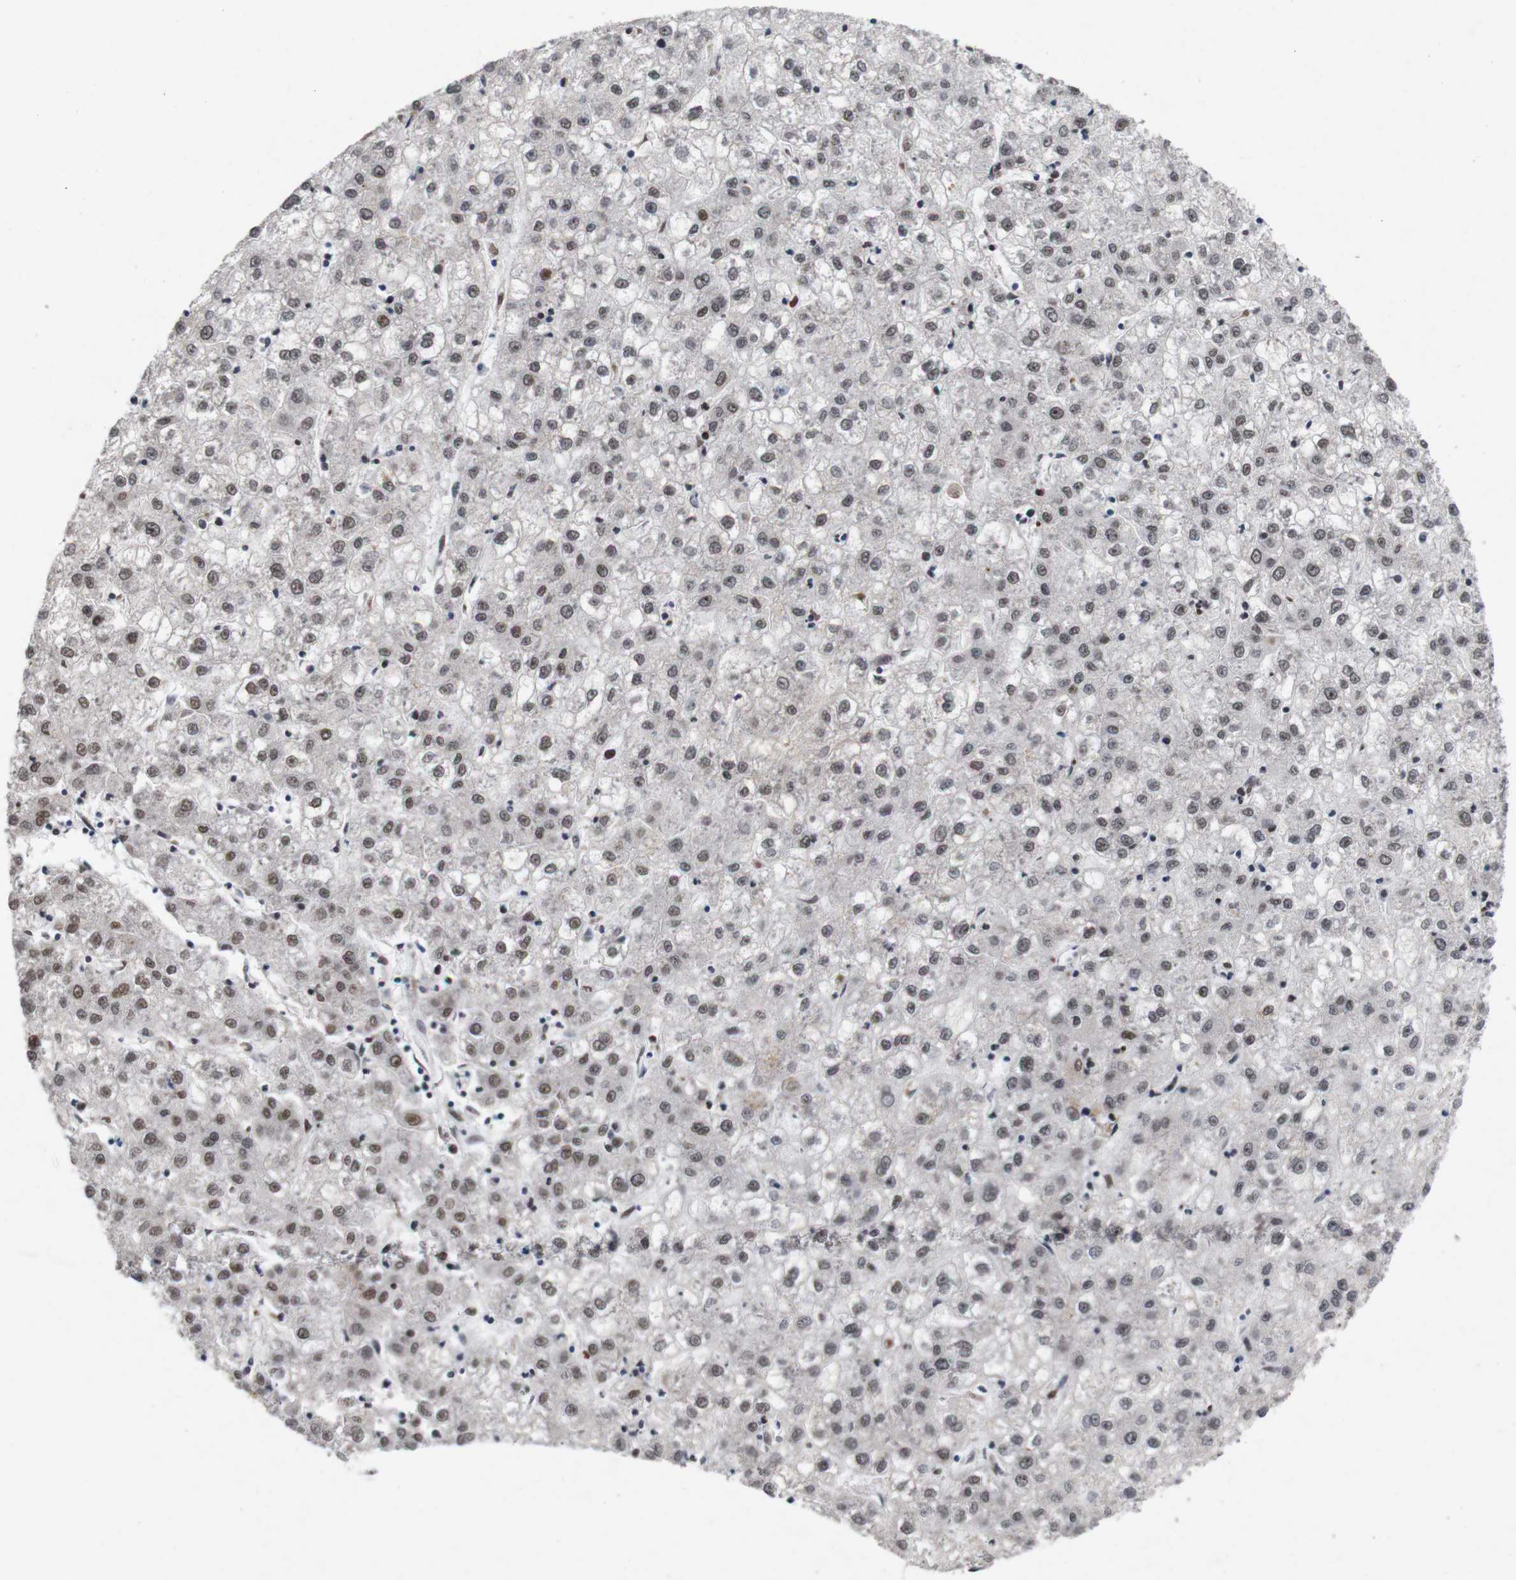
{"staining": {"intensity": "weak", "quantity": ">75%", "location": "nuclear"}, "tissue": "liver cancer", "cell_type": "Tumor cells", "image_type": "cancer", "snomed": [{"axis": "morphology", "description": "Carcinoma, Hepatocellular, NOS"}, {"axis": "topography", "description": "Liver"}], "caption": "IHC histopathology image of liver cancer (hepatocellular carcinoma) stained for a protein (brown), which shows low levels of weak nuclear positivity in about >75% of tumor cells.", "gene": "MAGEH1", "patient": {"sex": "male", "age": 72}}